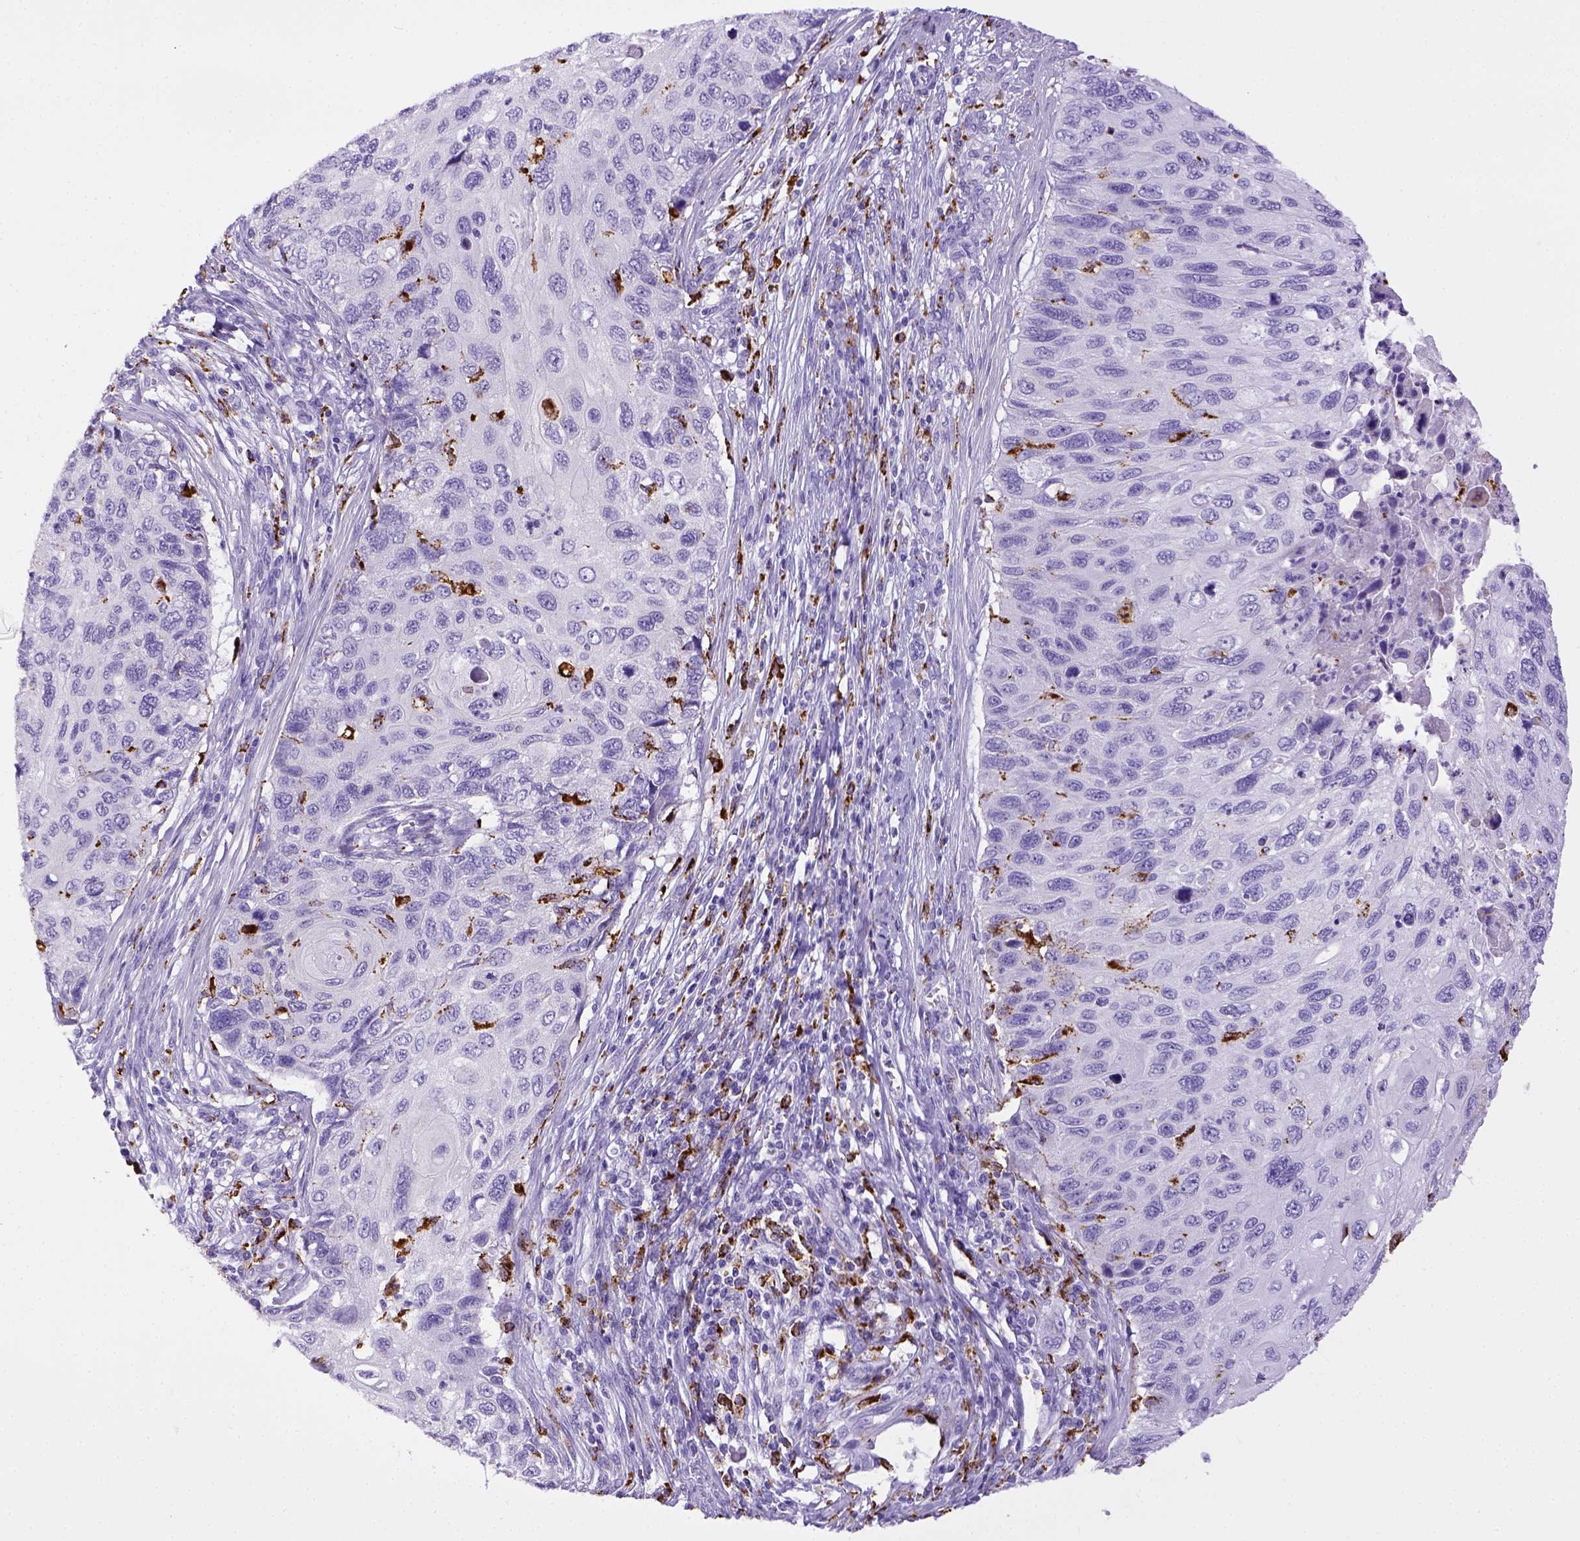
{"staining": {"intensity": "negative", "quantity": "none", "location": "none"}, "tissue": "cervical cancer", "cell_type": "Tumor cells", "image_type": "cancer", "snomed": [{"axis": "morphology", "description": "Squamous cell carcinoma, NOS"}, {"axis": "topography", "description": "Cervix"}], "caption": "An immunohistochemistry photomicrograph of cervical cancer (squamous cell carcinoma) is shown. There is no staining in tumor cells of cervical cancer (squamous cell carcinoma).", "gene": "CD68", "patient": {"sex": "female", "age": 70}}